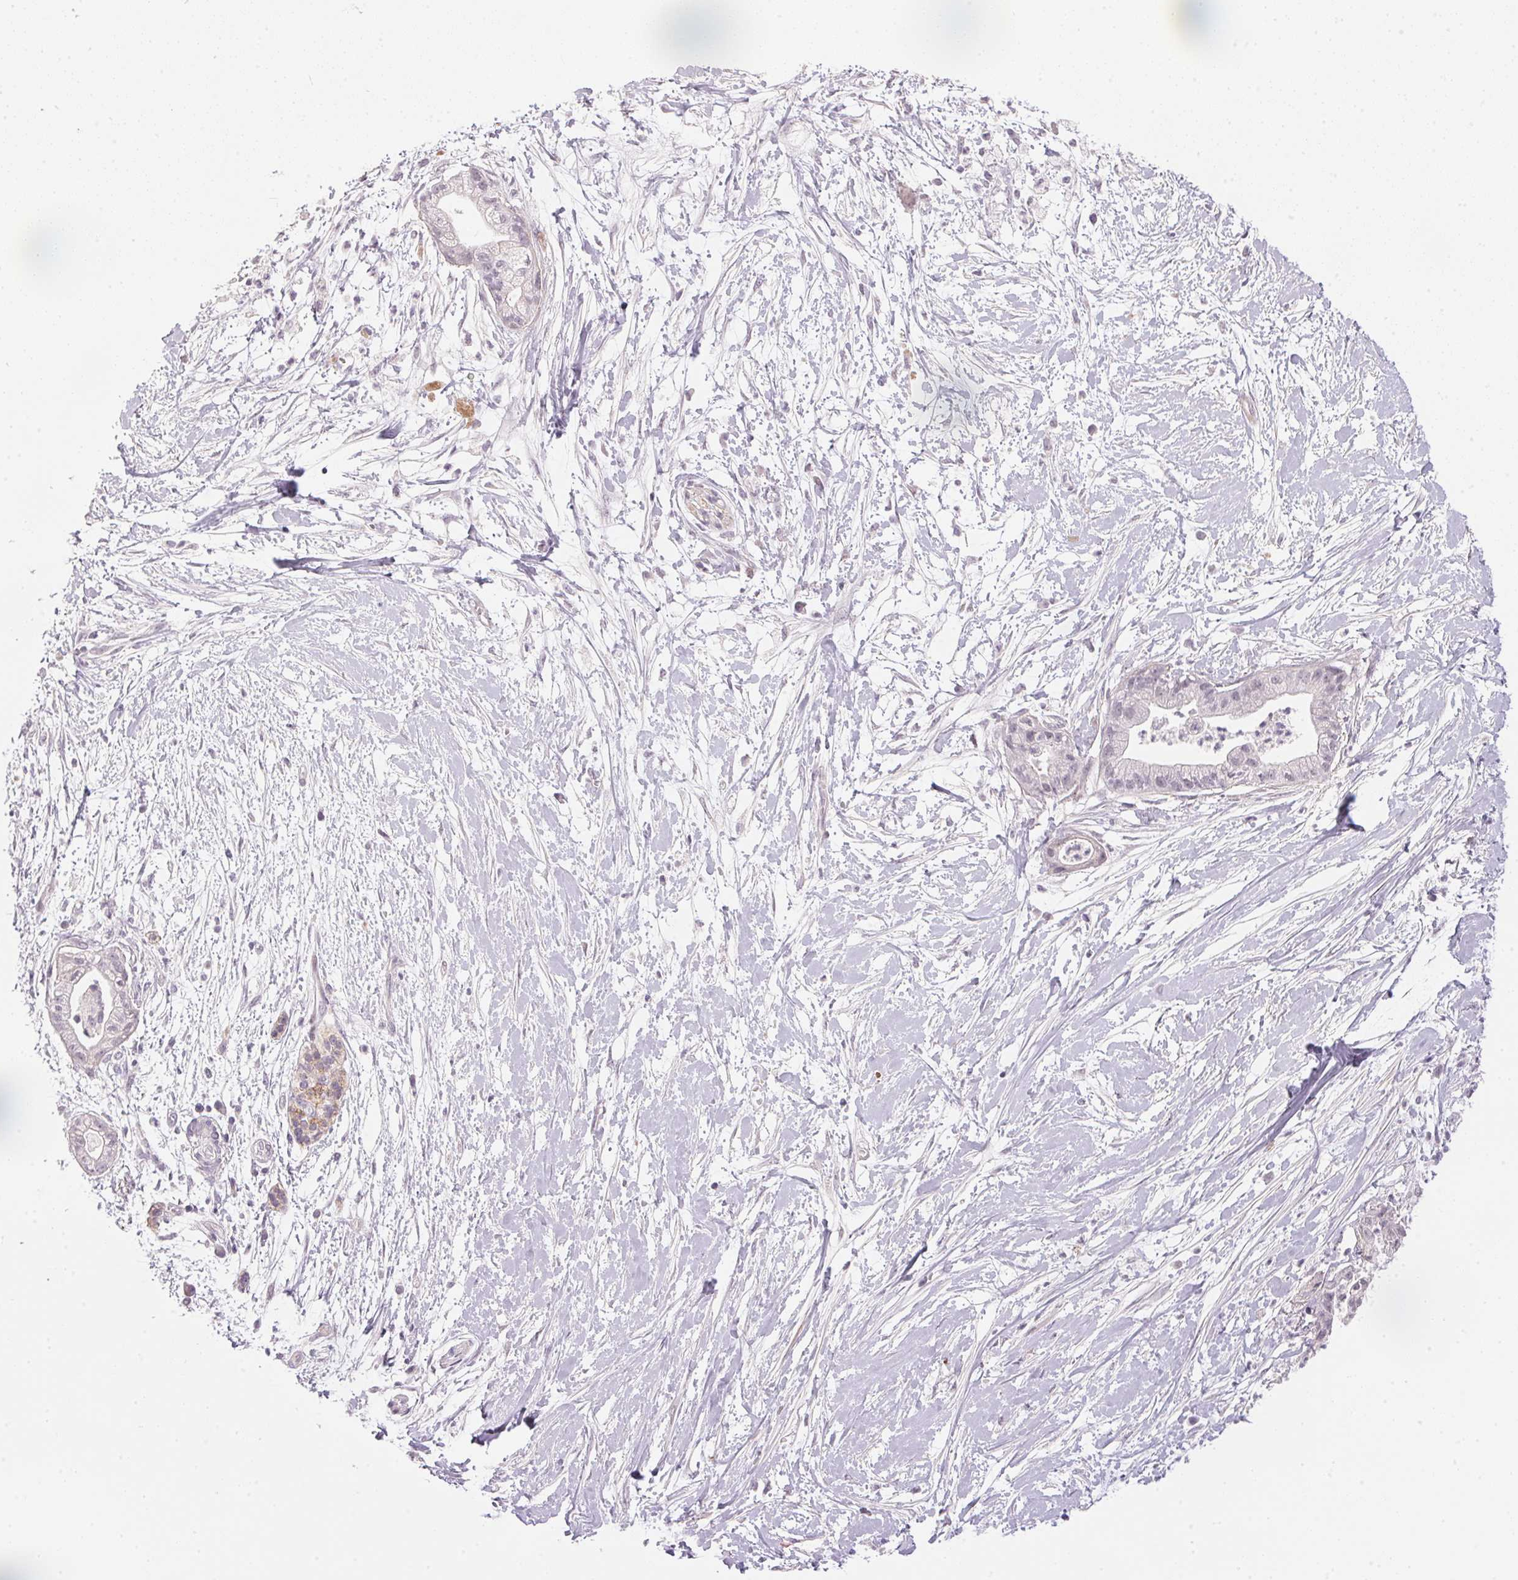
{"staining": {"intensity": "negative", "quantity": "none", "location": "none"}, "tissue": "pancreatic cancer", "cell_type": "Tumor cells", "image_type": "cancer", "snomed": [{"axis": "morphology", "description": "Normal tissue, NOS"}, {"axis": "morphology", "description": "Adenocarcinoma, NOS"}, {"axis": "topography", "description": "Lymph node"}, {"axis": "topography", "description": "Pancreas"}], "caption": "Tumor cells are negative for brown protein staining in adenocarcinoma (pancreatic).", "gene": "GDAP1L1", "patient": {"sex": "female", "age": 58}}